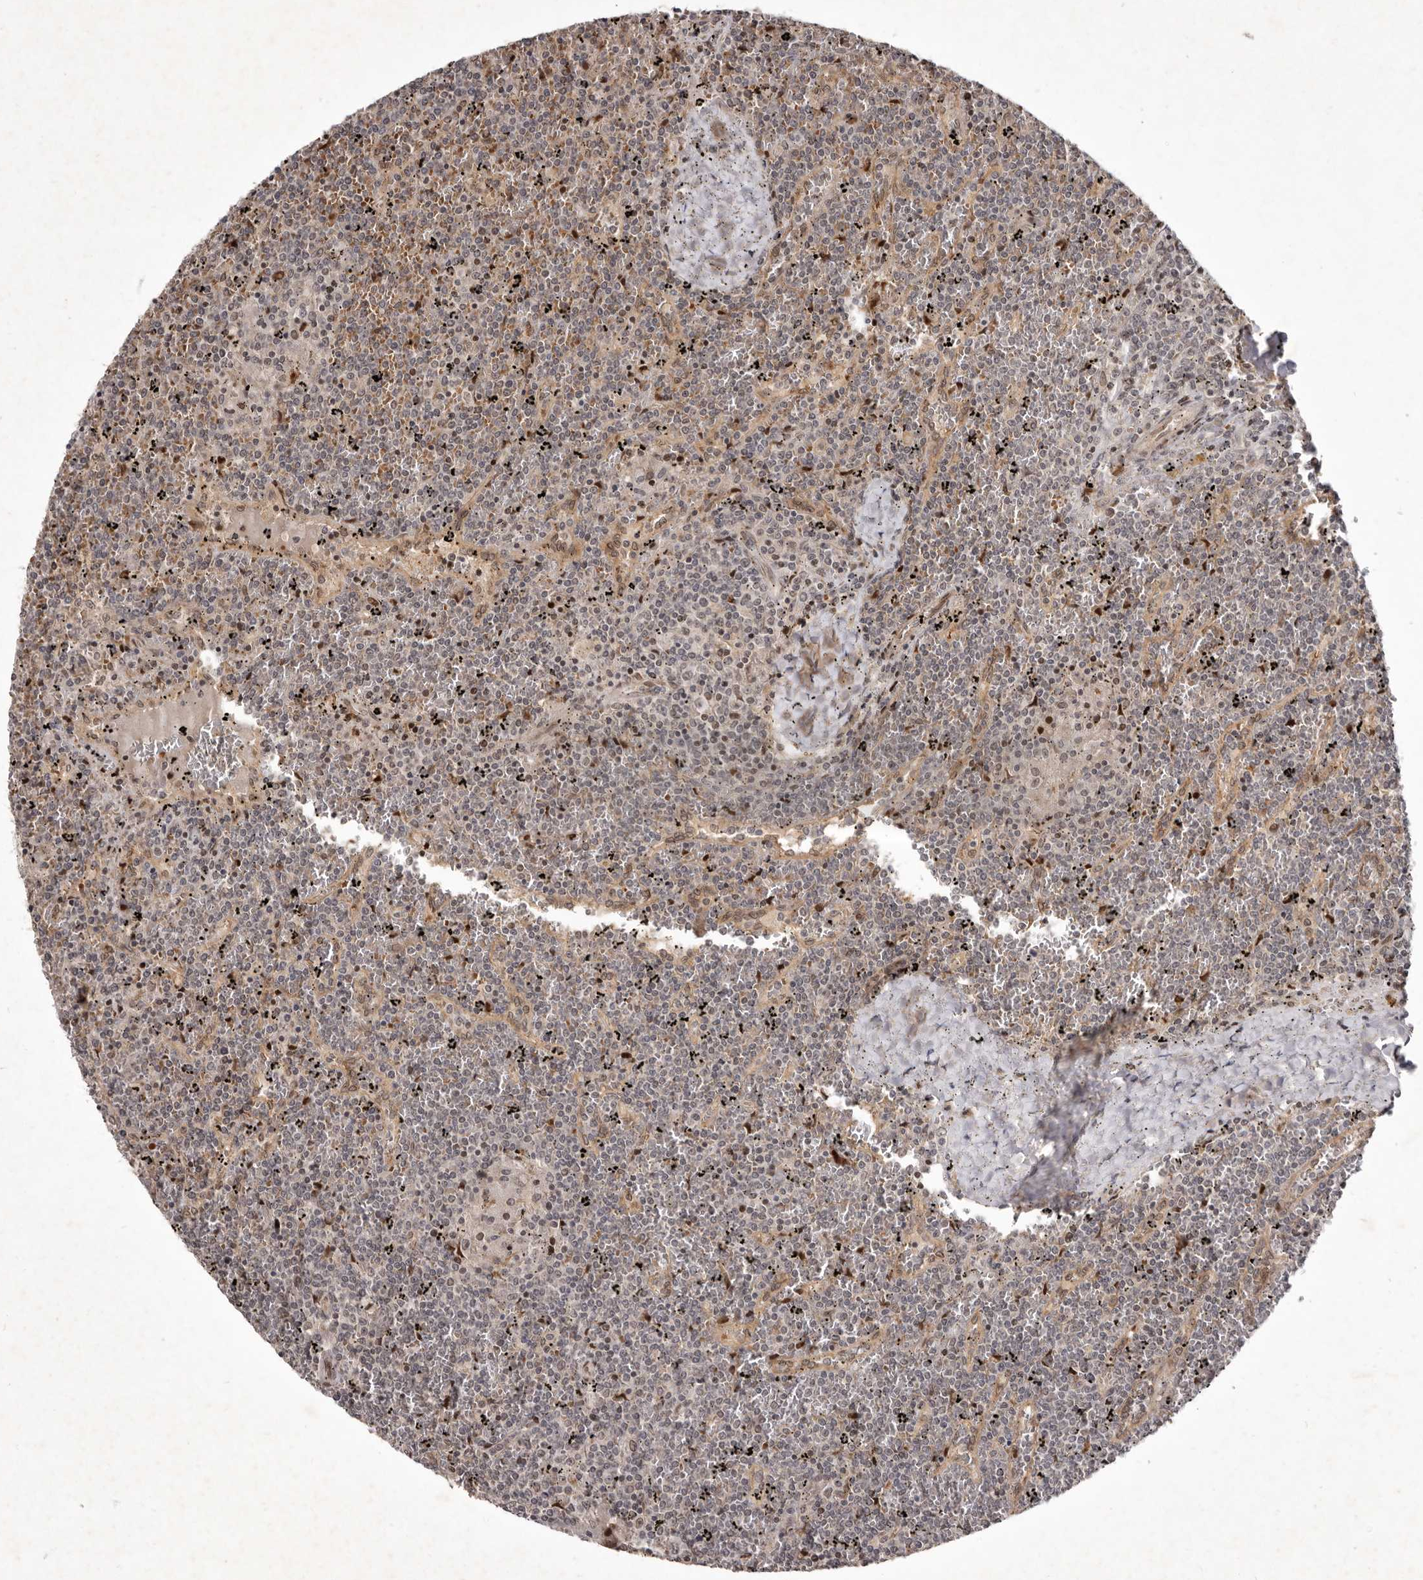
{"staining": {"intensity": "weak", "quantity": "25%-75%", "location": "cytoplasmic/membranous"}, "tissue": "lymphoma", "cell_type": "Tumor cells", "image_type": "cancer", "snomed": [{"axis": "morphology", "description": "Malignant lymphoma, non-Hodgkin's type, Low grade"}, {"axis": "topography", "description": "Spleen"}], "caption": "High-power microscopy captured an IHC histopathology image of malignant lymphoma, non-Hodgkin's type (low-grade), revealing weak cytoplasmic/membranous expression in about 25%-75% of tumor cells. (DAB IHC with brightfield microscopy, high magnification).", "gene": "ABL1", "patient": {"sex": "female", "age": 19}}